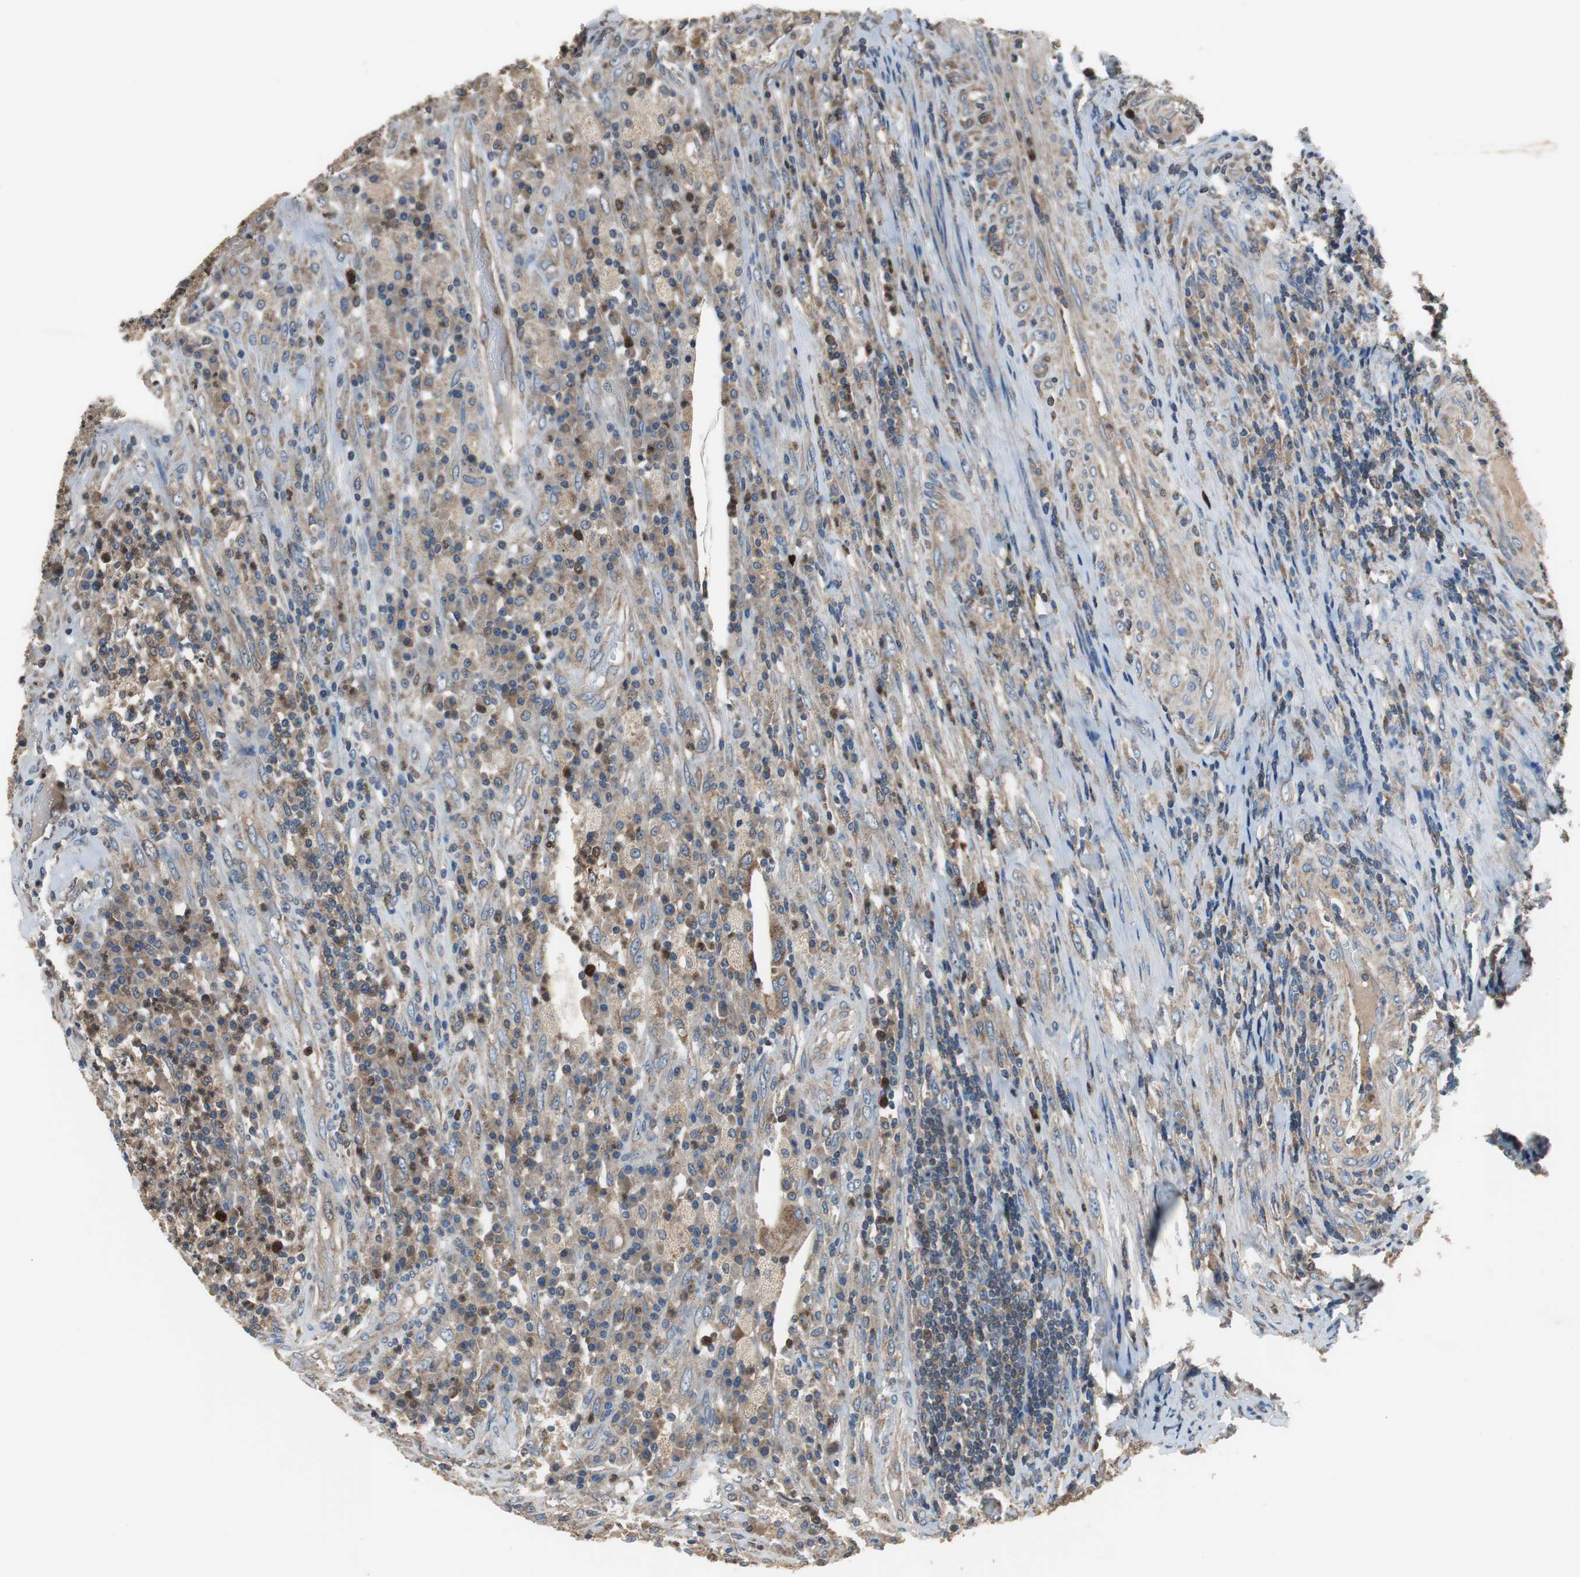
{"staining": {"intensity": "weak", "quantity": "25%-75%", "location": "cytoplasmic/membranous"}, "tissue": "testis cancer", "cell_type": "Tumor cells", "image_type": "cancer", "snomed": [{"axis": "morphology", "description": "Necrosis, NOS"}, {"axis": "morphology", "description": "Carcinoma, Embryonal, NOS"}, {"axis": "topography", "description": "Testis"}], "caption": "A brown stain highlights weak cytoplasmic/membranous positivity of a protein in human testis cancer tumor cells.", "gene": "PI4KB", "patient": {"sex": "male", "age": 19}}